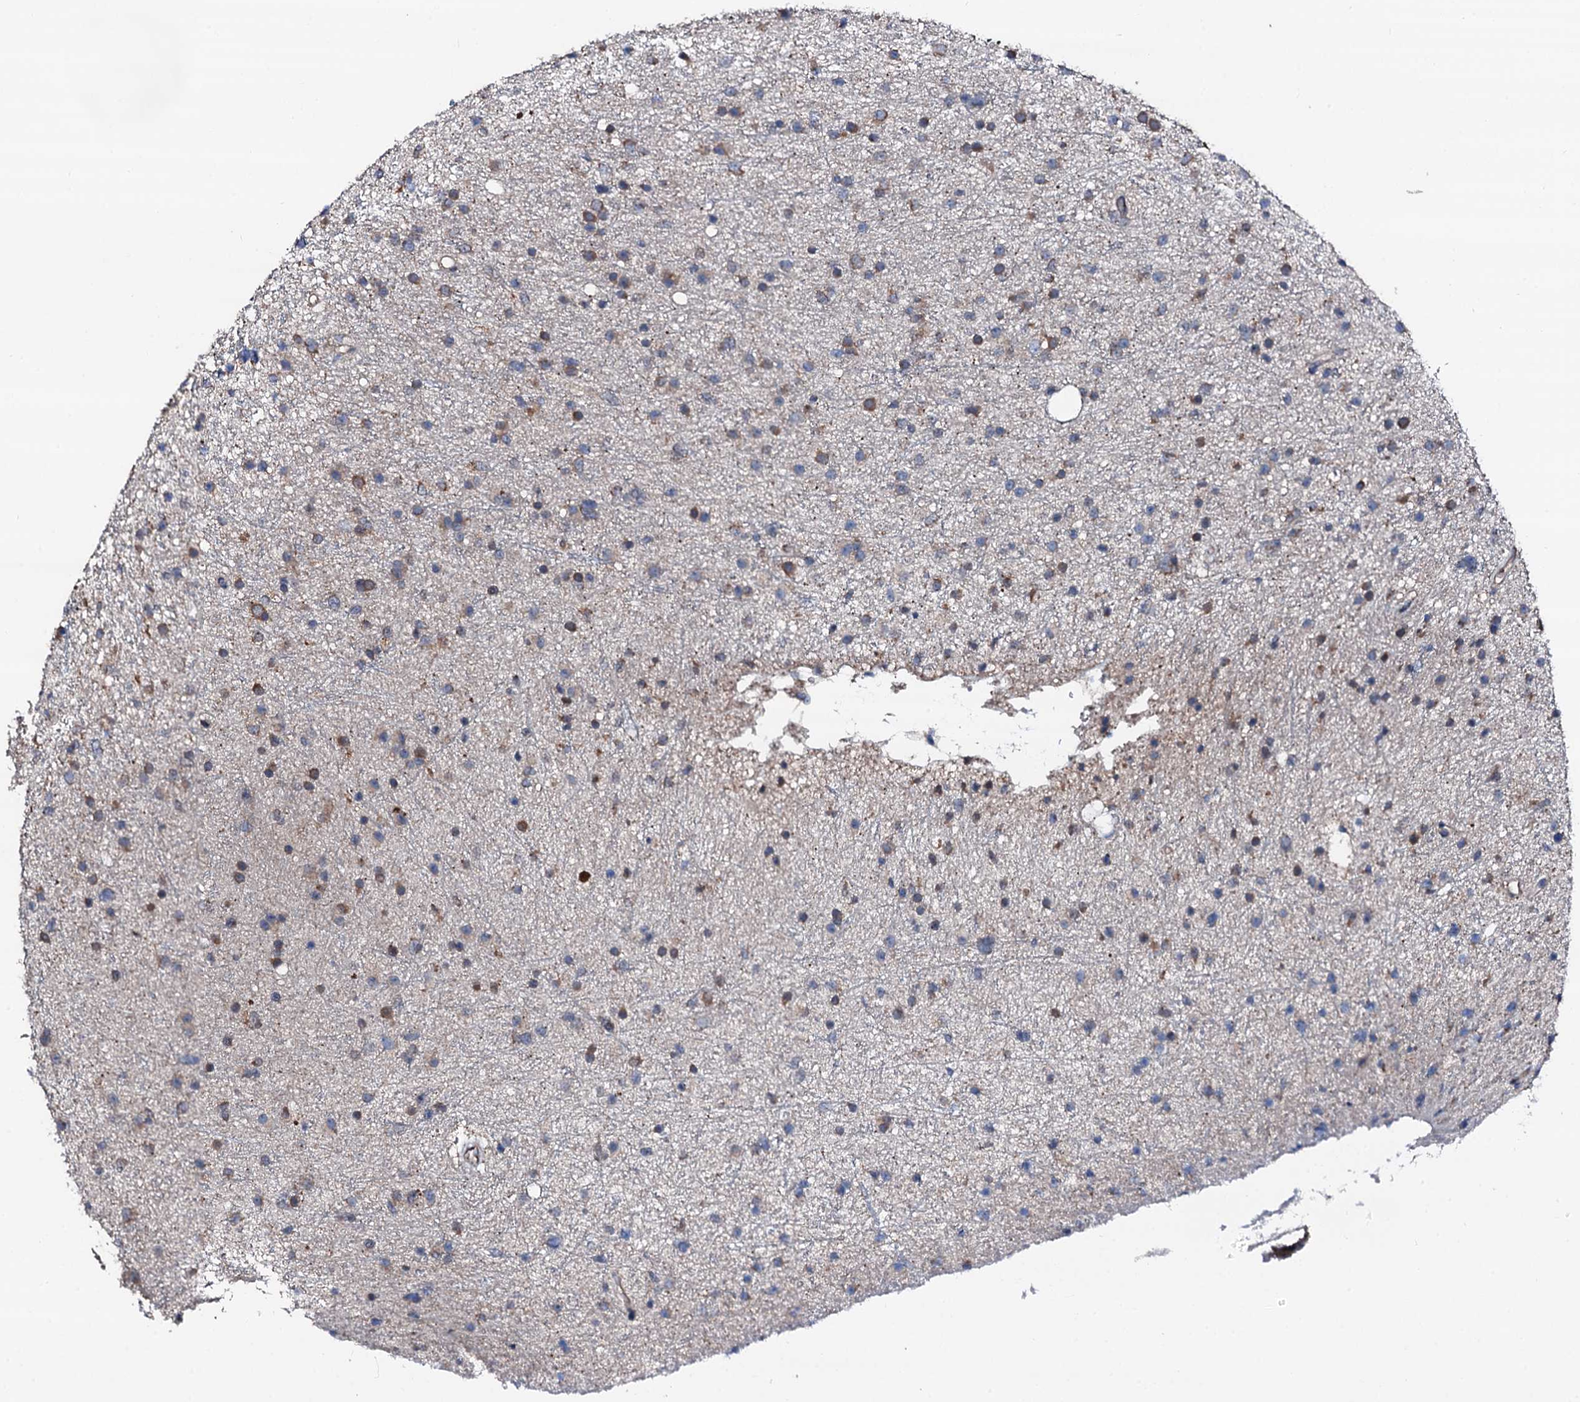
{"staining": {"intensity": "moderate", "quantity": "<25%", "location": "cytoplasmic/membranous"}, "tissue": "glioma", "cell_type": "Tumor cells", "image_type": "cancer", "snomed": [{"axis": "morphology", "description": "Glioma, malignant, Low grade"}, {"axis": "topography", "description": "Cerebral cortex"}], "caption": "Immunohistochemistry image of neoplastic tissue: human low-grade glioma (malignant) stained using immunohistochemistry (IHC) displays low levels of moderate protein expression localized specifically in the cytoplasmic/membranous of tumor cells, appearing as a cytoplasmic/membranous brown color.", "gene": "TRAFD1", "patient": {"sex": "female", "age": 39}}